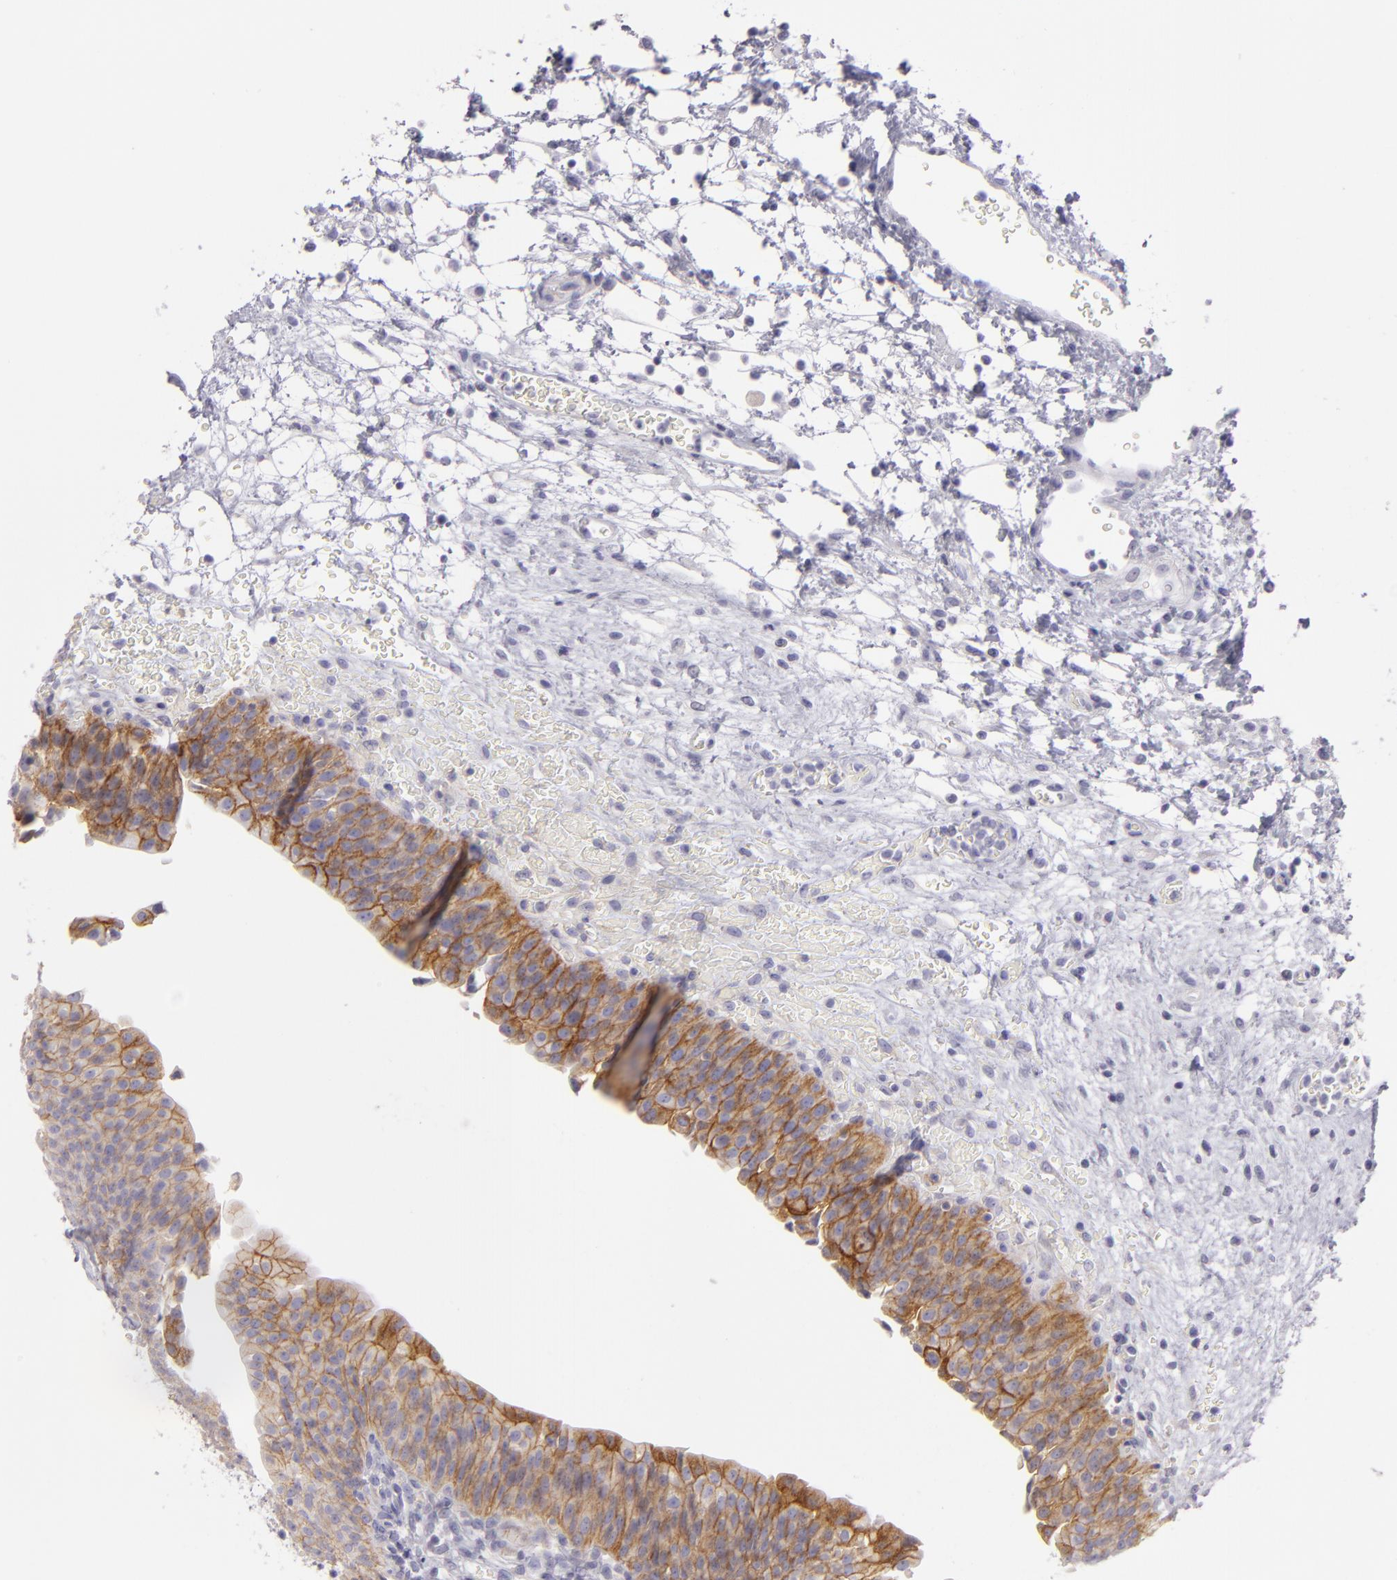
{"staining": {"intensity": "strong", "quantity": ">75%", "location": "cytoplasmic/membranous"}, "tissue": "urinary bladder", "cell_type": "Urothelial cells", "image_type": "normal", "snomed": [{"axis": "morphology", "description": "Normal tissue, NOS"}, {"axis": "topography", "description": "Smooth muscle"}, {"axis": "topography", "description": "Urinary bladder"}], "caption": "High-magnification brightfield microscopy of benign urinary bladder stained with DAB (brown) and counterstained with hematoxylin (blue). urothelial cells exhibit strong cytoplasmic/membranous expression is identified in about>75% of cells.", "gene": "DLG4", "patient": {"sex": "male", "age": 35}}